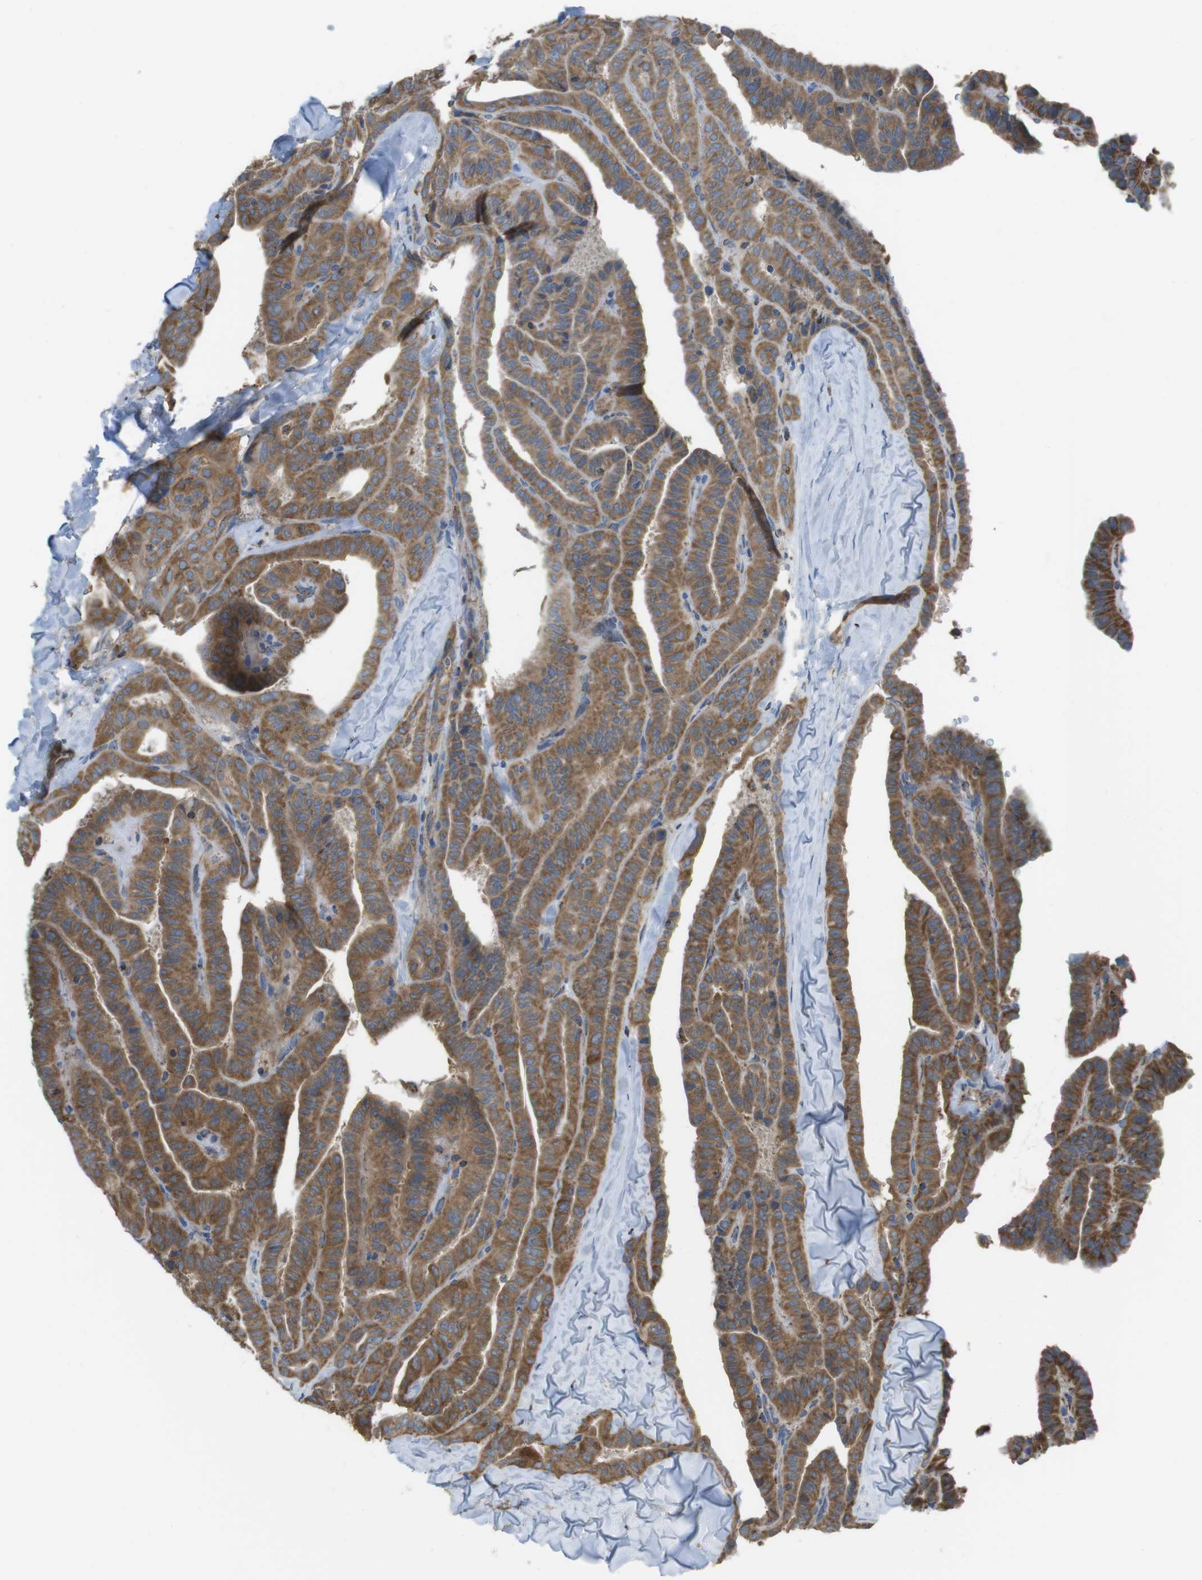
{"staining": {"intensity": "moderate", "quantity": ">75%", "location": "cytoplasmic/membranous"}, "tissue": "thyroid cancer", "cell_type": "Tumor cells", "image_type": "cancer", "snomed": [{"axis": "morphology", "description": "Papillary adenocarcinoma, NOS"}, {"axis": "topography", "description": "Thyroid gland"}], "caption": "A brown stain highlights moderate cytoplasmic/membranous staining of a protein in human papillary adenocarcinoma (thyroid) tumor cells.", "gene": "GRIK2", "patient": {"sex": "male", "age": 77}}